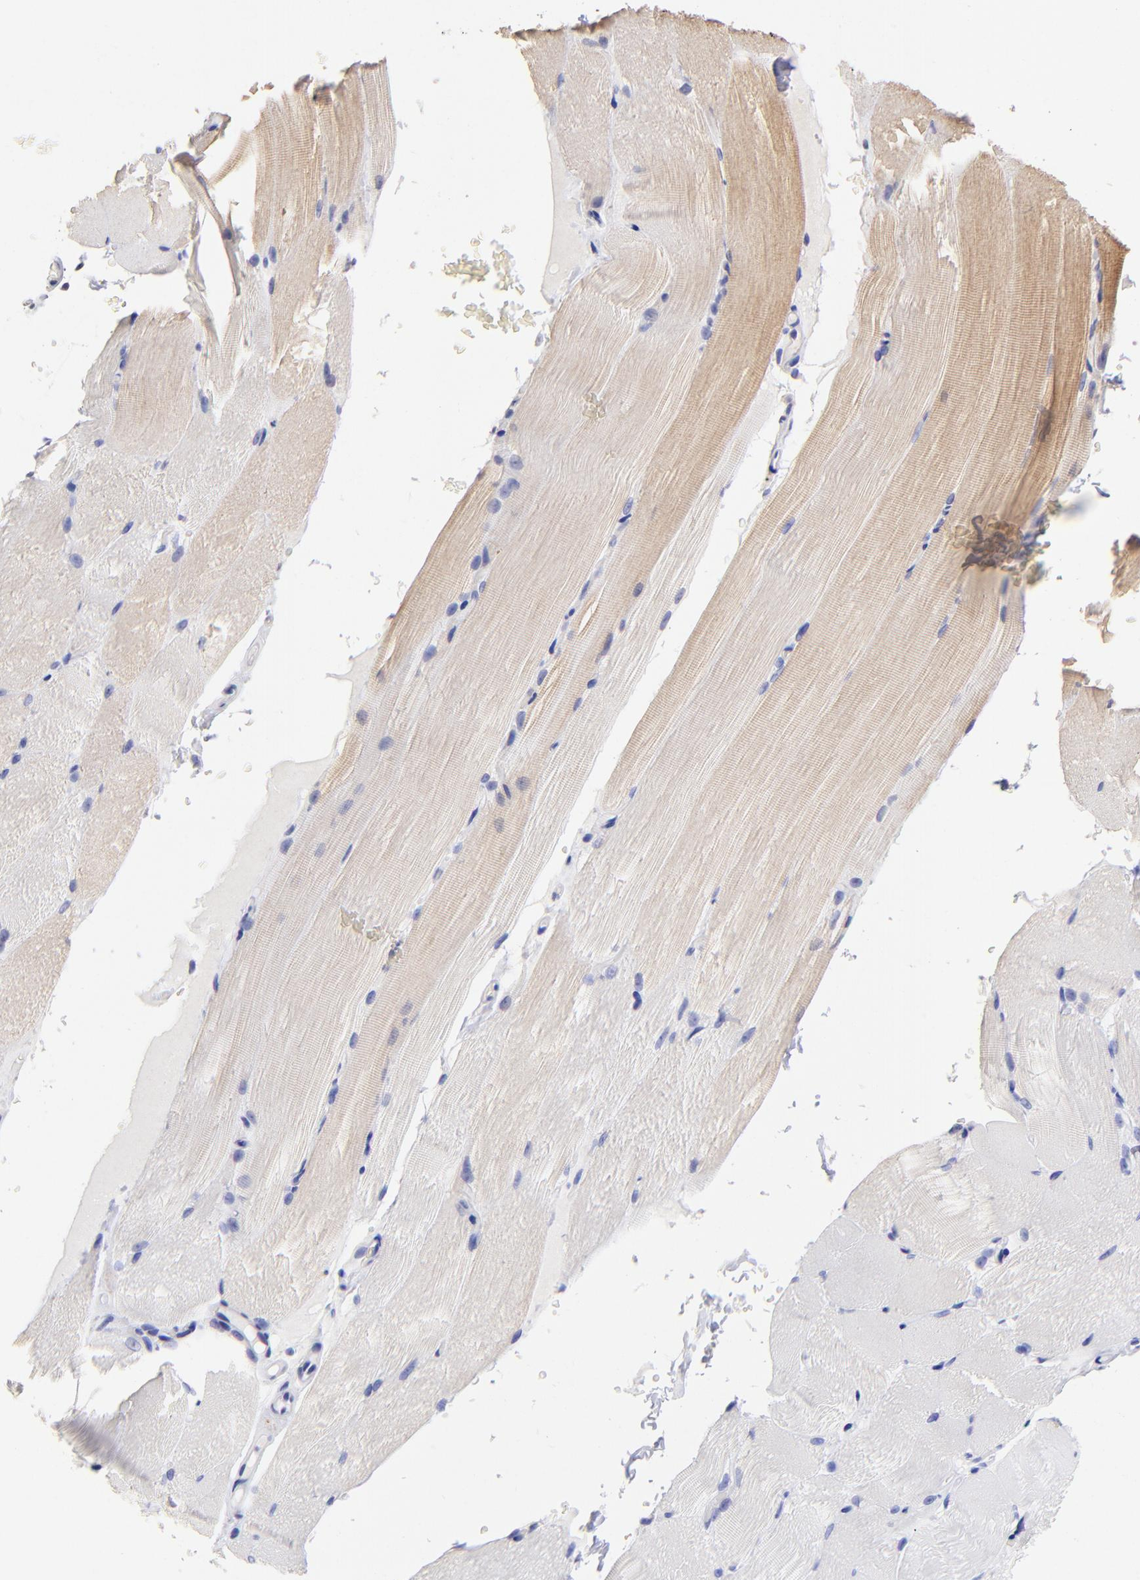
{"staining": {"intensity": "moderate", "quantity": "25%-75%", "location": "cytoplasmic/membranous"}, "tissue": "skeletal muscle", "cell_type": "Myocytes", "image_type": "normal", "snomed": [{"axis": "morphology", "description": "Normal tissue, NOS"}, {"axis": "topography", "description": "Skeletal muscle"}], "caption": "Protein staining by immunohistochemistry shows moderate cytoplasmic/membranous expression in approximately 25%-75% of myocytes in unremarkable skeletal muscle.", "gene": "DNMT1", "patient": {"sex": "female", "age": 37}}